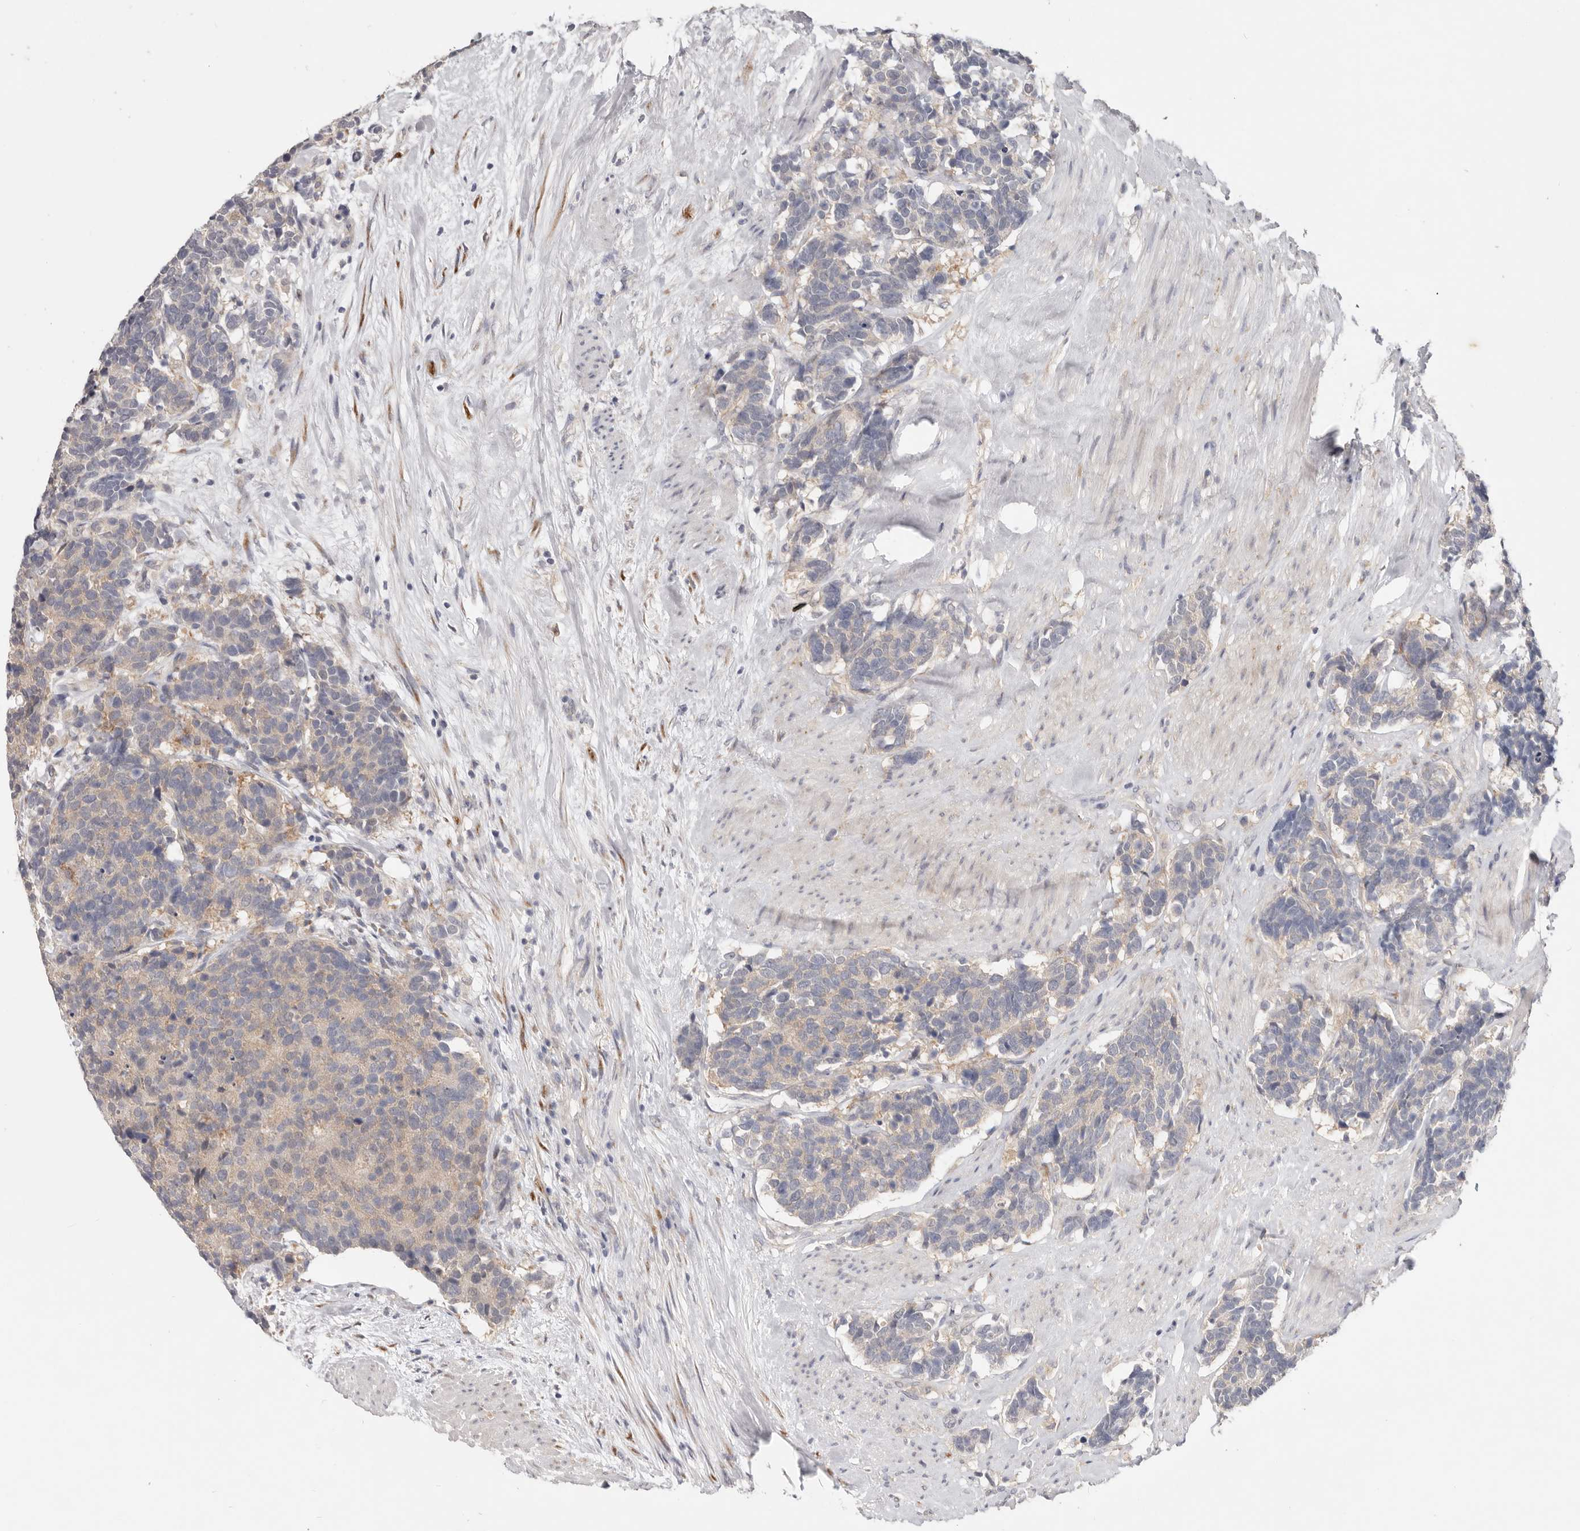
{"staining": {"intensity": "weak", "quantity": "<25%", "location": "cytoplasmic/membranous"}, "tissue": "carcinoid", "cell_type": "Tumor cells", "image_type": "cancer", "snomed": [{"axis": "morphology", "description": "Carcinoma, NOS"}, {"axis": "morphology", "description": "Carcinoid, malignant, NOS"}, {"axis": "topography", "description": "Urinary bladder"}], "caption": "There is no significant expression in tumor cells of carcinoid. (DAB (3,3'-diaminobenzidine) immunohistochemistry (IHC) with hematoxylin counter stain).", "gene": "WDR77", "patient": {"sex": "male", "age": 57}}